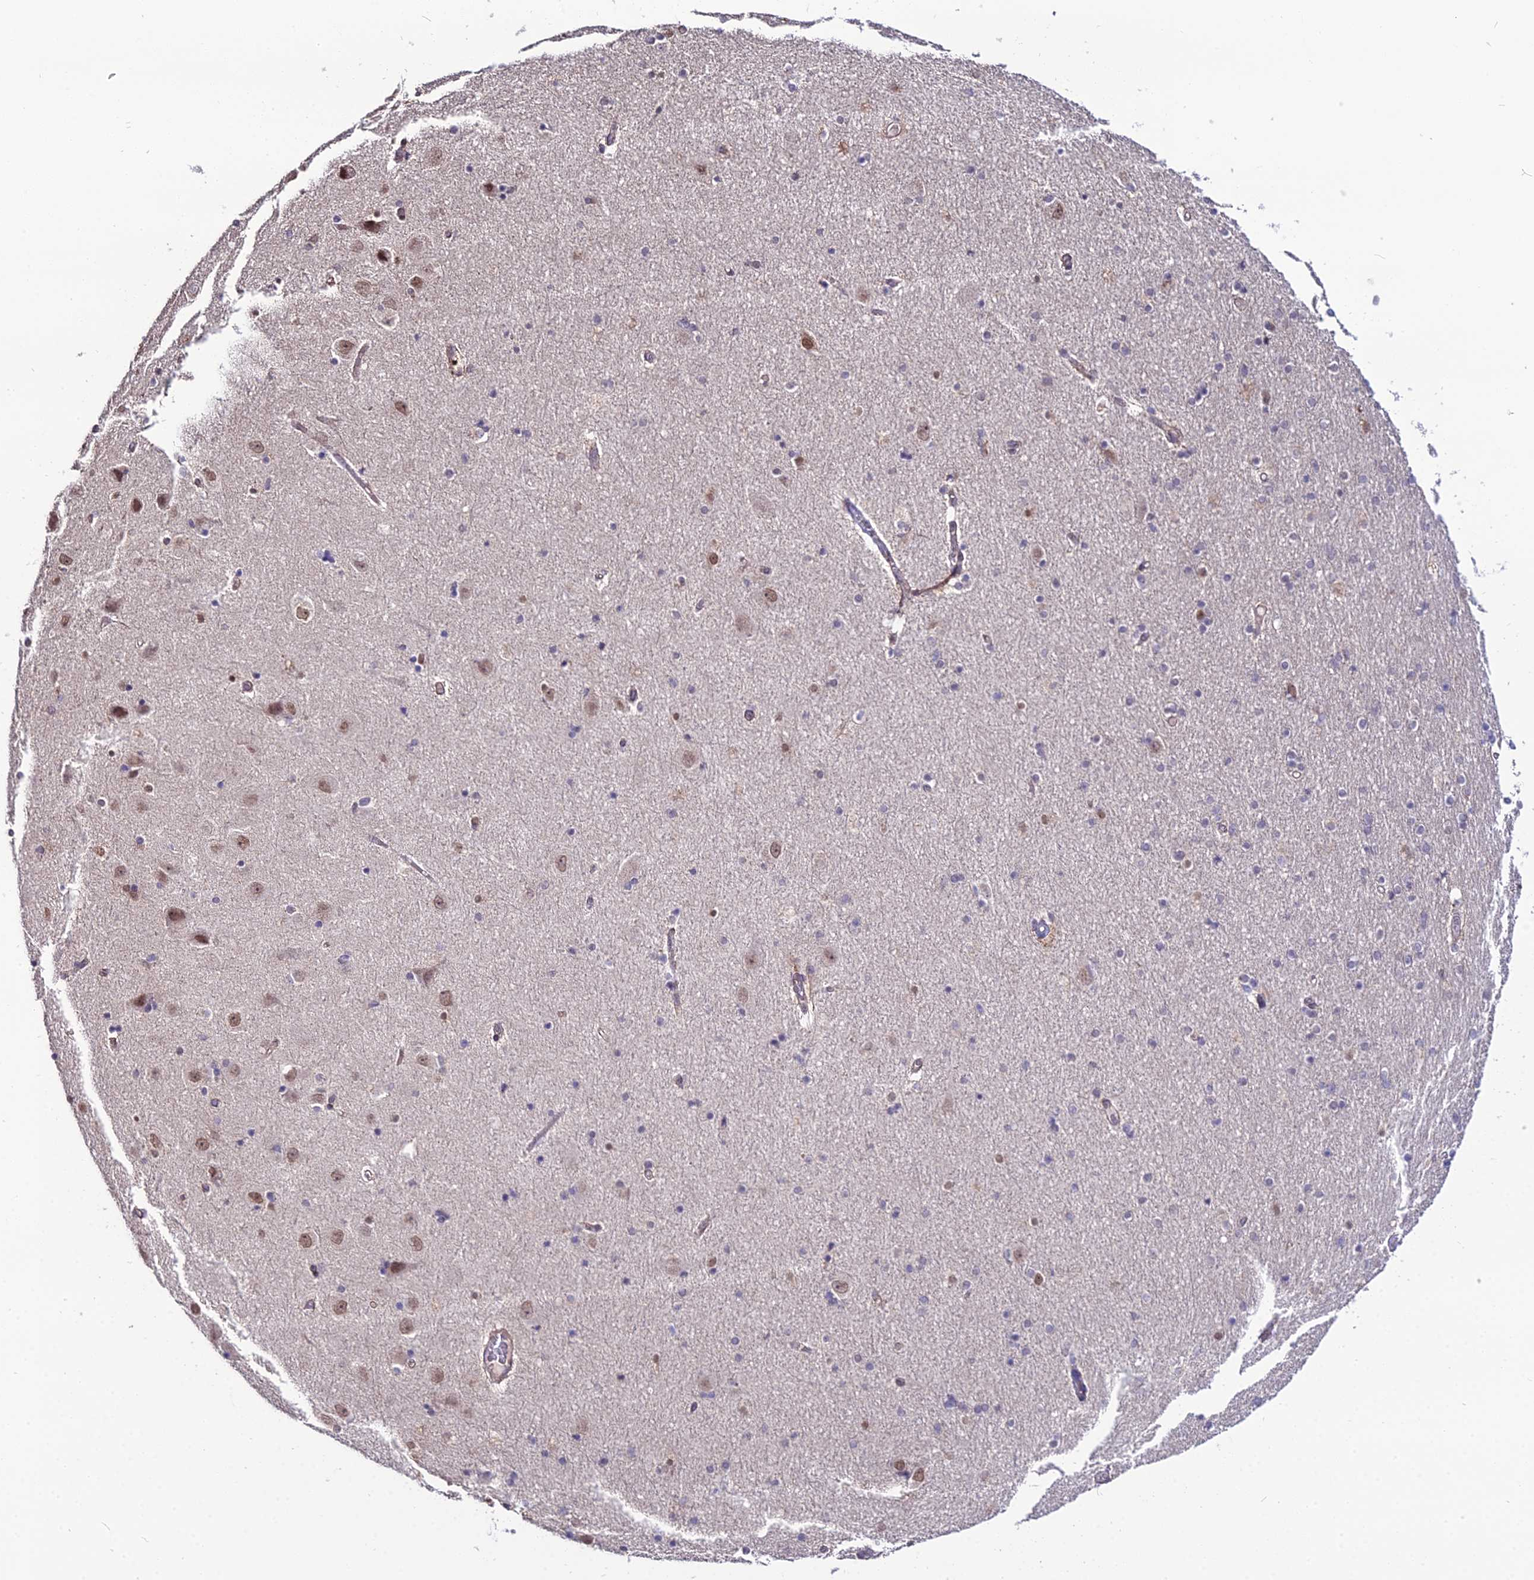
{"staining": {"intensity": "weak", "quantity": "<25%", "location": "nuclear"}, "tissue": "hippocampus", "cell_type": "Glial cells", "image_type": "normal", "snomed": [{"axis": "morphology", "description": "Normal tissue, NOS"}, {"axis": "topography", "description": "Hippocampus"}], "caption": "Glial cells are negative for brown protein staining in unremarkable hippocampus. (Immunohistochemistry, brightfield microscopy, high magnification).", "gene": "TROAP", "patient": {"sex": "female", "age": 54}}